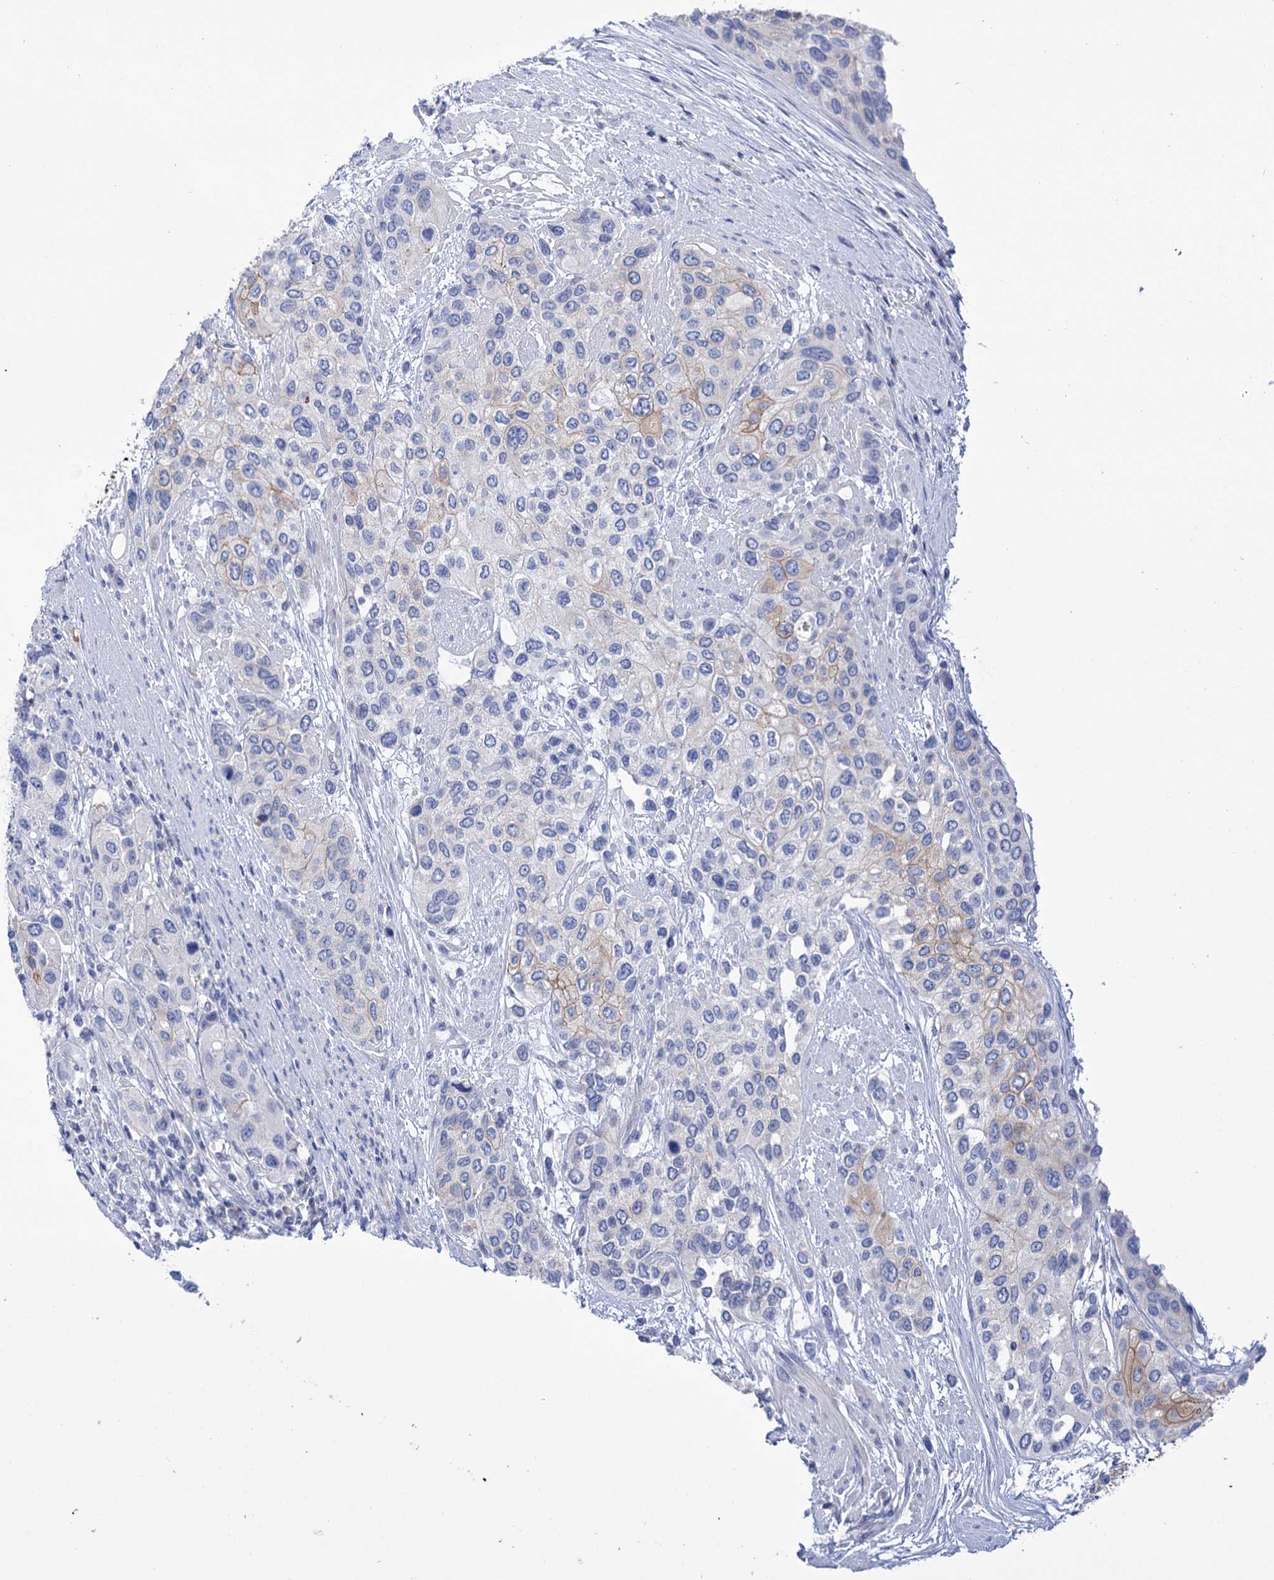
{"staining": {"intensity": "strong", "quantity": "<25%", "location": "cytoplasmic/membranous"}, "tissue": "urothelial cancer", "cell_type": "Tumor cells", "image_type": "cancer", "snomed": [{"axis": "morphology", "description": "Normal tissue, NOS"}, {"axis": "morphology", "description": "Urothelial carcinoma, High grade"}, {"axis": "topography", "description": "Vascular tissue"}, {"axis": "topography", "description": "Urinary bladder"}], "caption": "Immunohistochemistry (DAB (3,3'-diaminobenzidine)) staining of urothelial cancer exhibits strong cytoplasmic/membranous protein staining in approximately <25% of tumor cells.", "gene": "YARS2", "patient": {"sex": "female", "age": 56}}